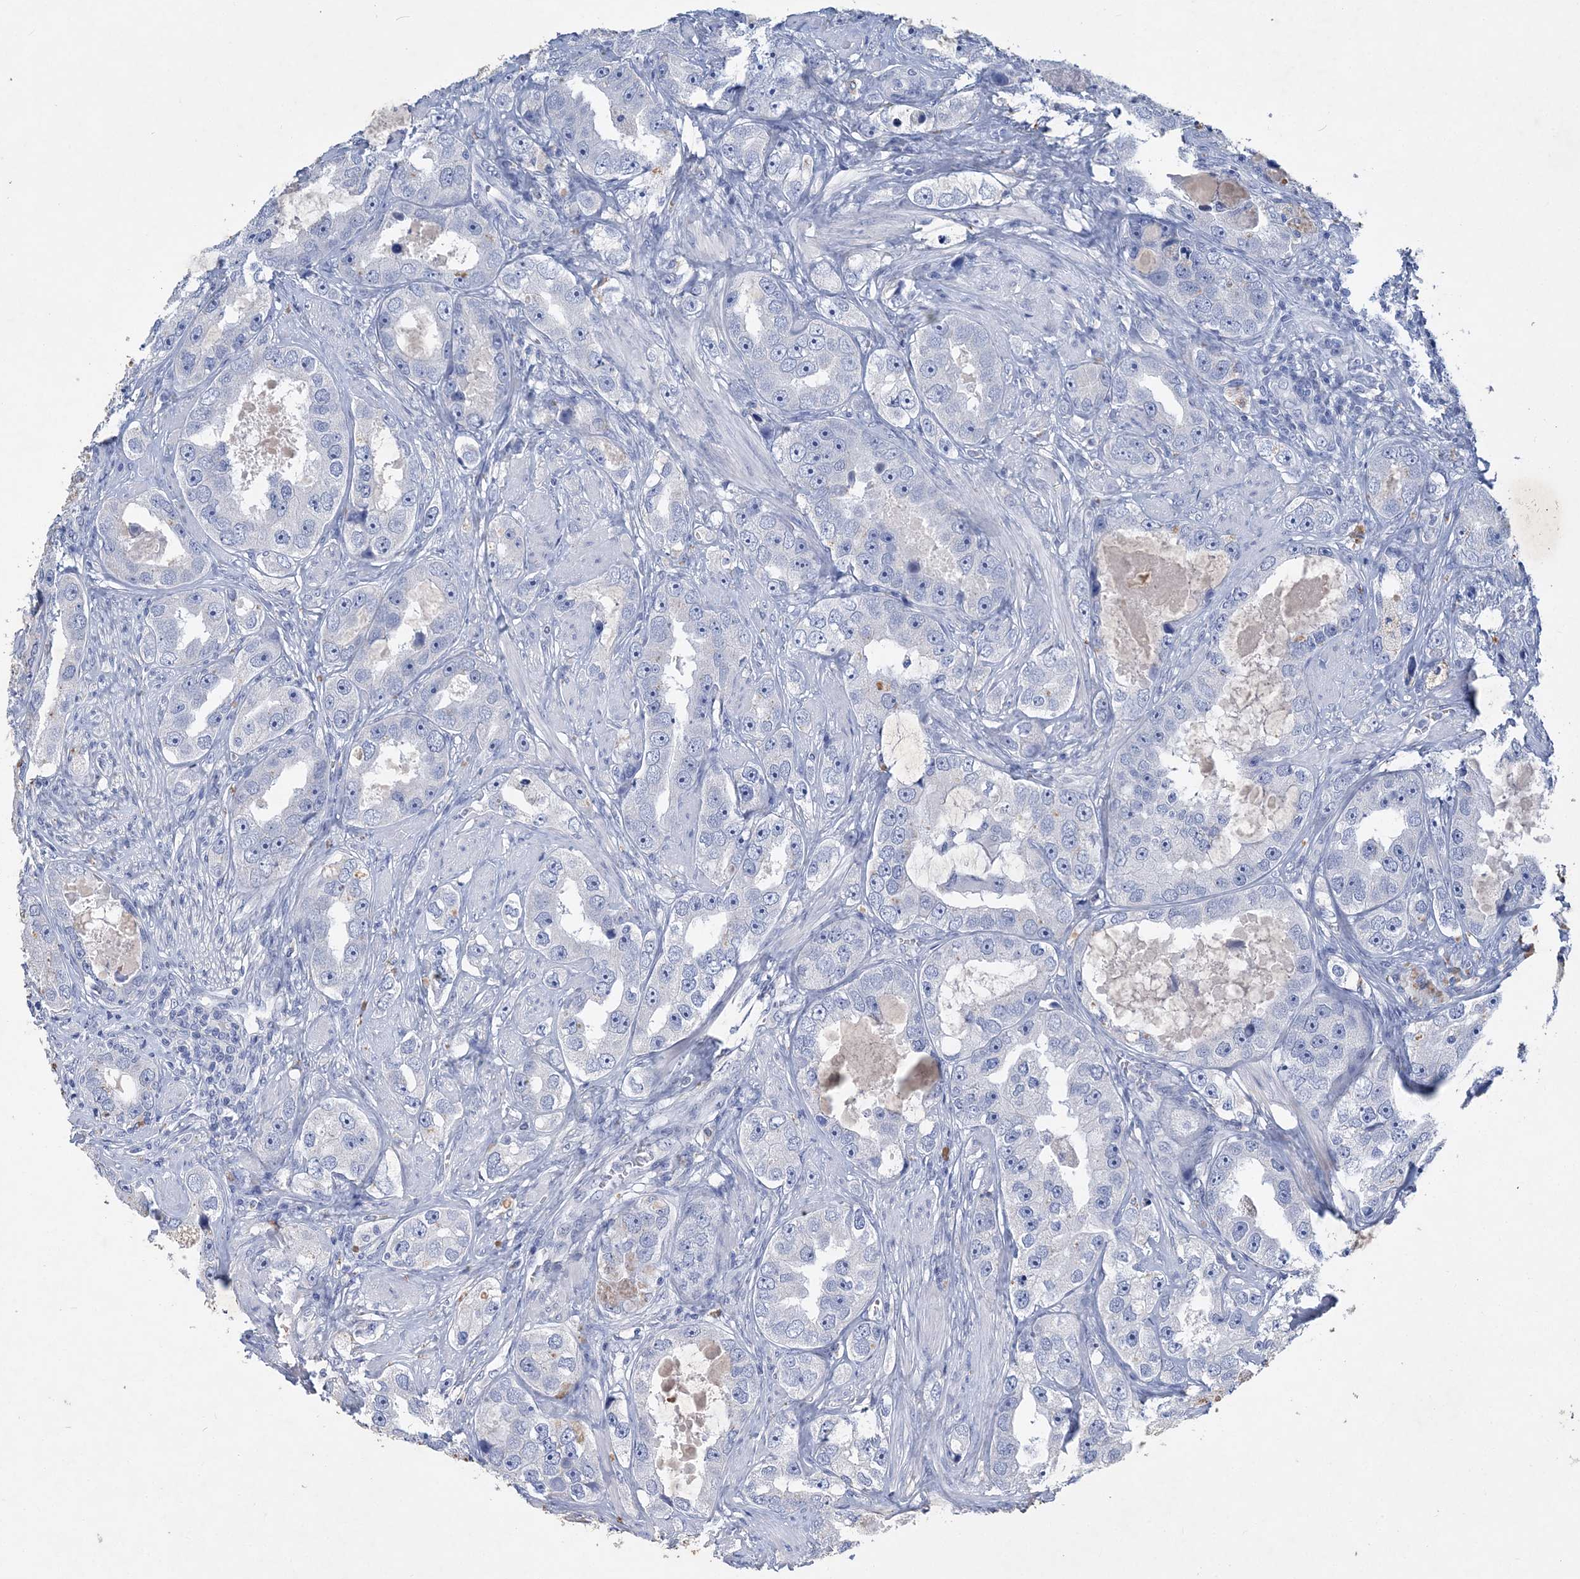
{"staining": {"intensity": "negative", "quantity": "none", "location": "none"}, "tissue": "prostate cancer", "cell_type": "Tumor cells", "image_type": "cancer", "snomed": [{"axis": "morphology", "description": "Adenocarcinoma, High grade"}, {"axis": "topography", "description": "Prostate"}], "caption": "An IHC photomicrograph of adenocarcinoma (high-grade) (prostate) is shown. There is no staining in tumor cells of adenocarcinoma (high-grade) (prostate). The staining is performed using DAB brown chromogen with nuclei counter-stained in using hematoxylin.", "gene": "COPS8", "patient": {"sex": "male", "age": 63}}